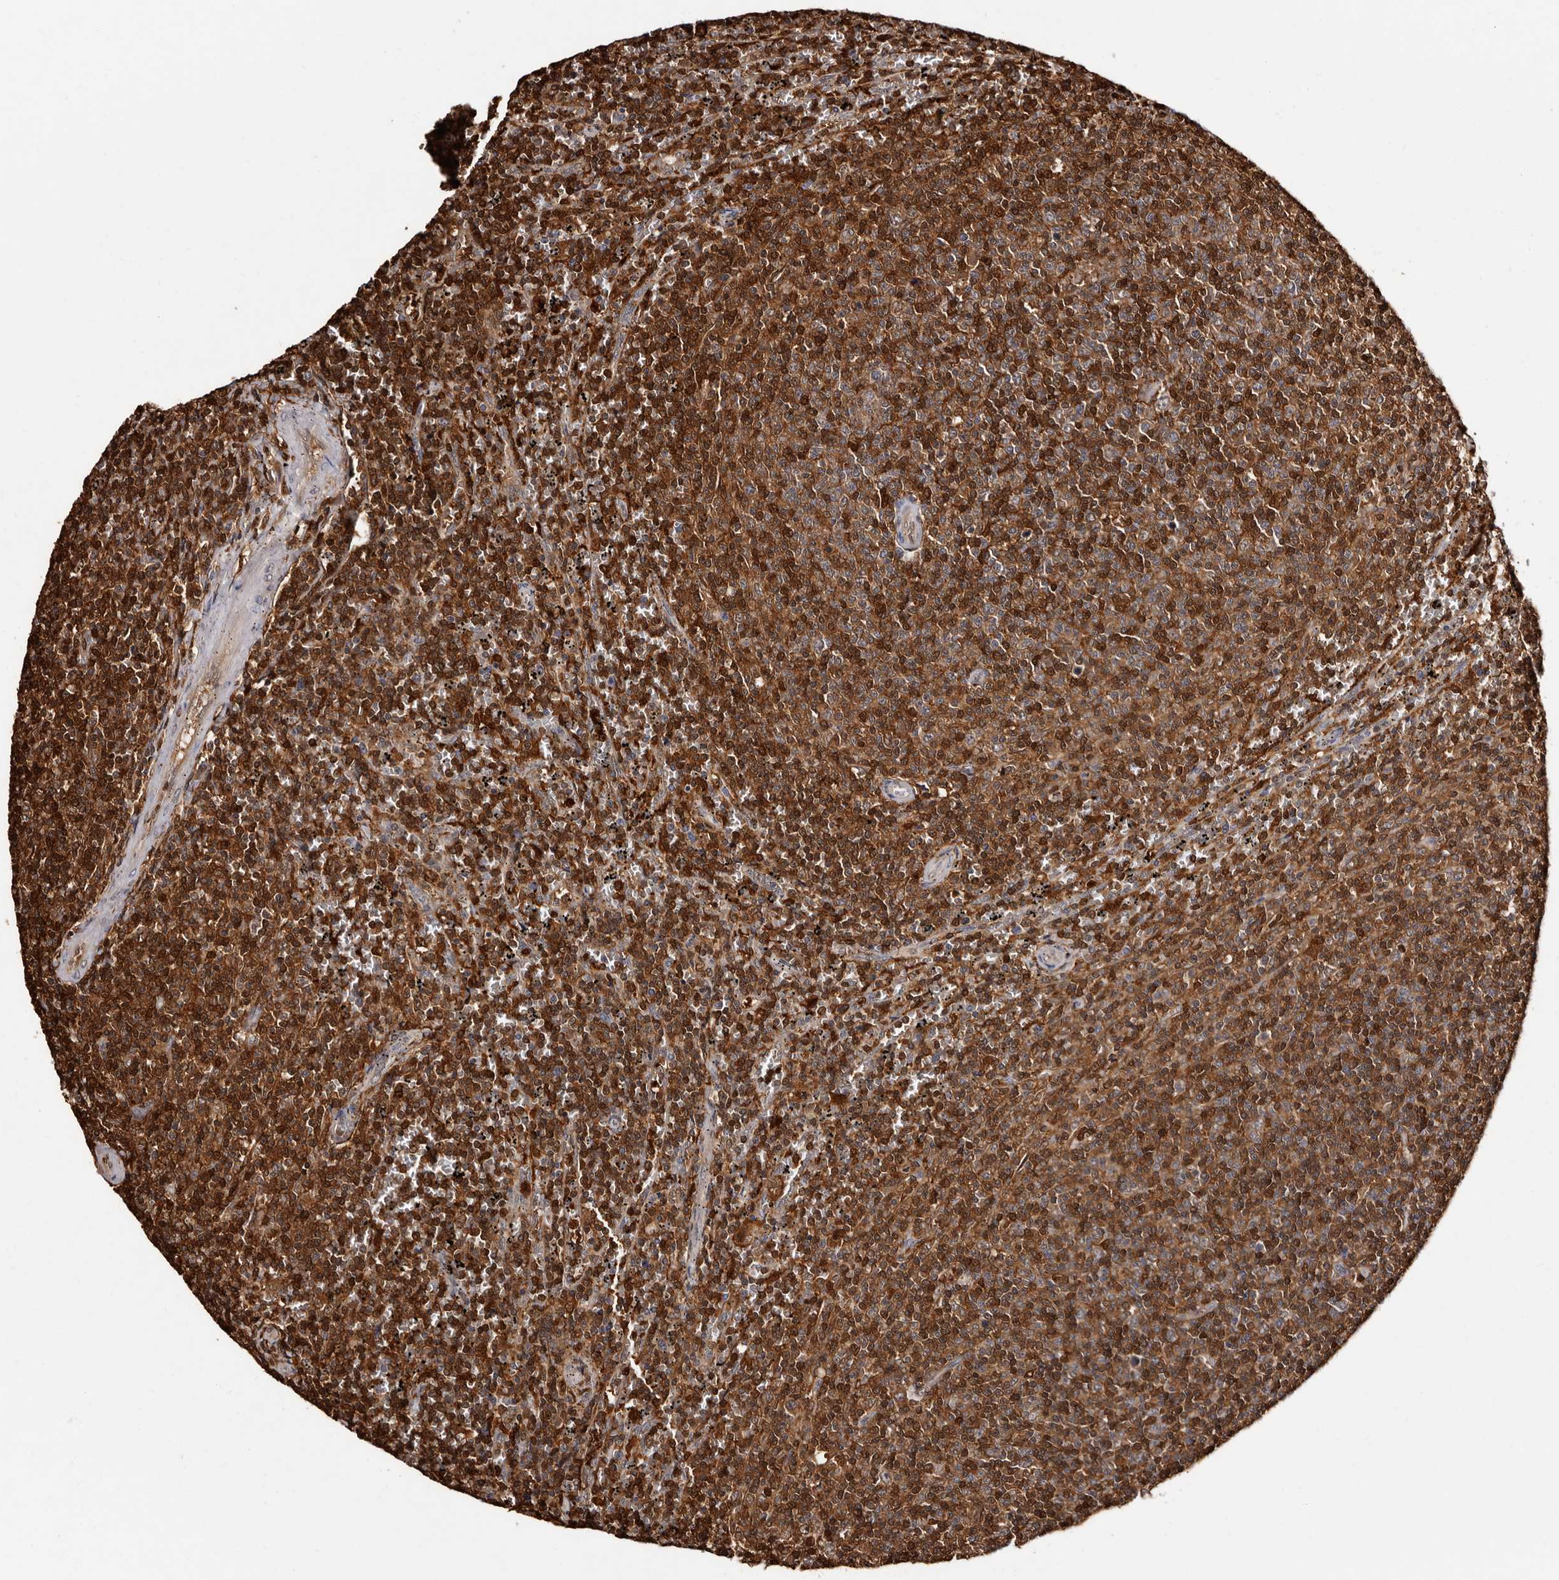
{"staining": {"intensity": "strong", "quantity": "25%-75%", "location": "cytoplasmic/membranous,nuclear"}, "tissue": "lymphoma", "cell_type": "Tumor cells", "image_type": "cancer", "snomed": [{"axis": "morphology", "description": "Malignant lymphoma, non-Hodgkin's type, Low grade"}, {"axis": "topography", "description": "Spleen"}], "caption": "DAB (3,3'-diaminobenzidine) immunohistochemical staining of human lymphoma shows strong cytoplasmic/membranous and nuclear protein staining in approximately 25%-75% of tumor cells. (DAB IHC, brown staining for protein, blue staining for nuclei).", "gene": "DNPH1", "patient": {"sex": "female", "age": 50}}